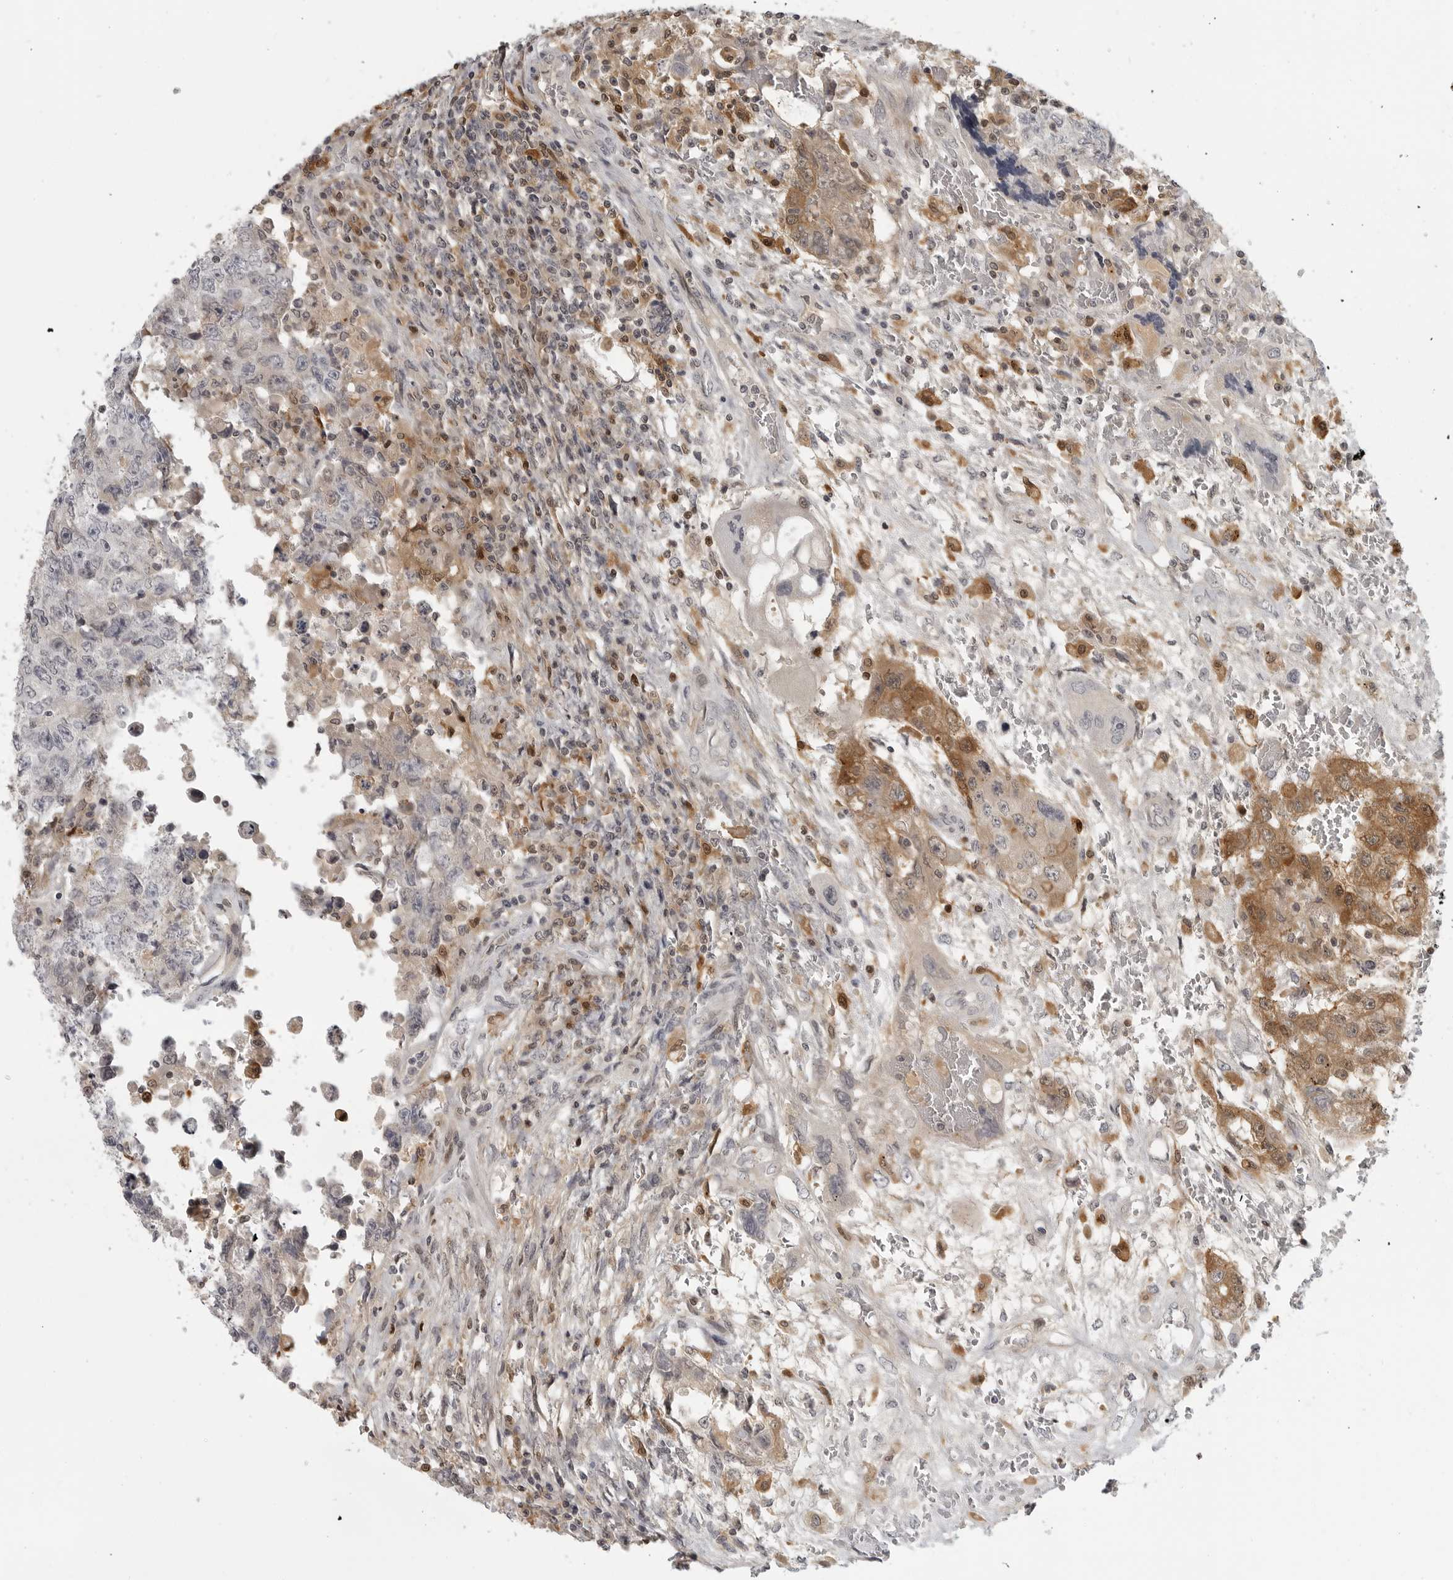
{"staining": {"intensity": "moderate", "quantity": "25%-75%", "location": "cytoplasmic/membranous"}, "tissue": "testis cancer", "cell_type": "Tumor cells", "image_type": "cancer", "snomed": [{"axis": "morphology", "description": "Carcinoma, Embryonal, NOS"}, {"axis": "topography", "description": "Testis"}], "caption": "Human testis cancer stained with a protein marker shows moderate staining in tumor cells.", "gene": "CTIF", "patient": {"sex": "male", "age": 26}}